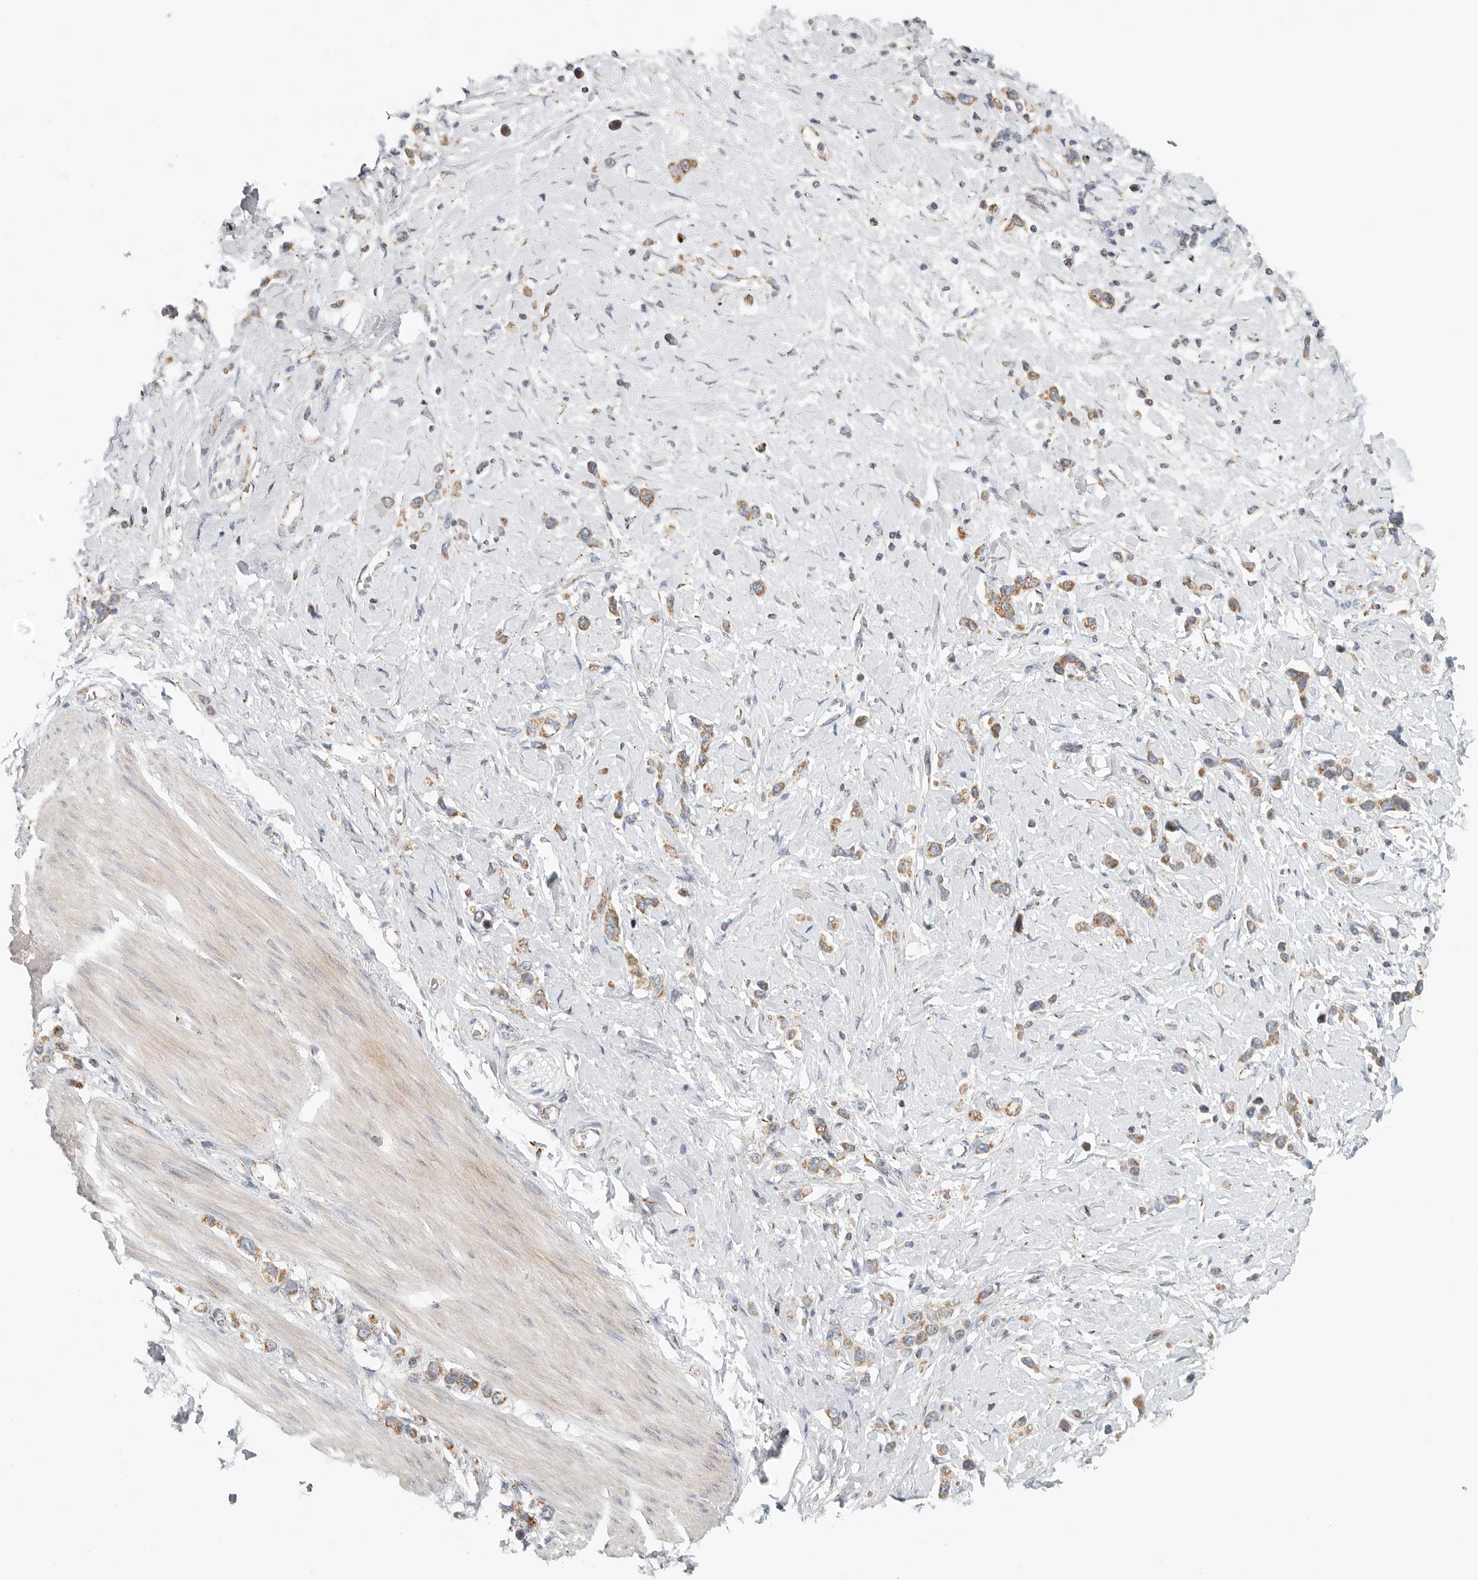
{"staining": {"intensity": "moderate", "quantity": ">75%", "location": "cytoplasmic/membranous"}, "tissue": "stomach cancer", "cell_type": "Tumor cells", "image_type": "cancer", "snomed": [{"axis": "morphology", "description": "Adenocarcinoma, NOS"}, {"axis": "topography", "description": "Stomach"}], "caption": "Adenocarcinoma (stomach) stained with IHC displays moderate cytoplasmic/membranous positivity in approximately >75% of tumor cells. (Brightfield microscopy of DAB IHC at high magnification).", "gene": "SLC25A26", "patient": {"sex": "female", "age": 65}}